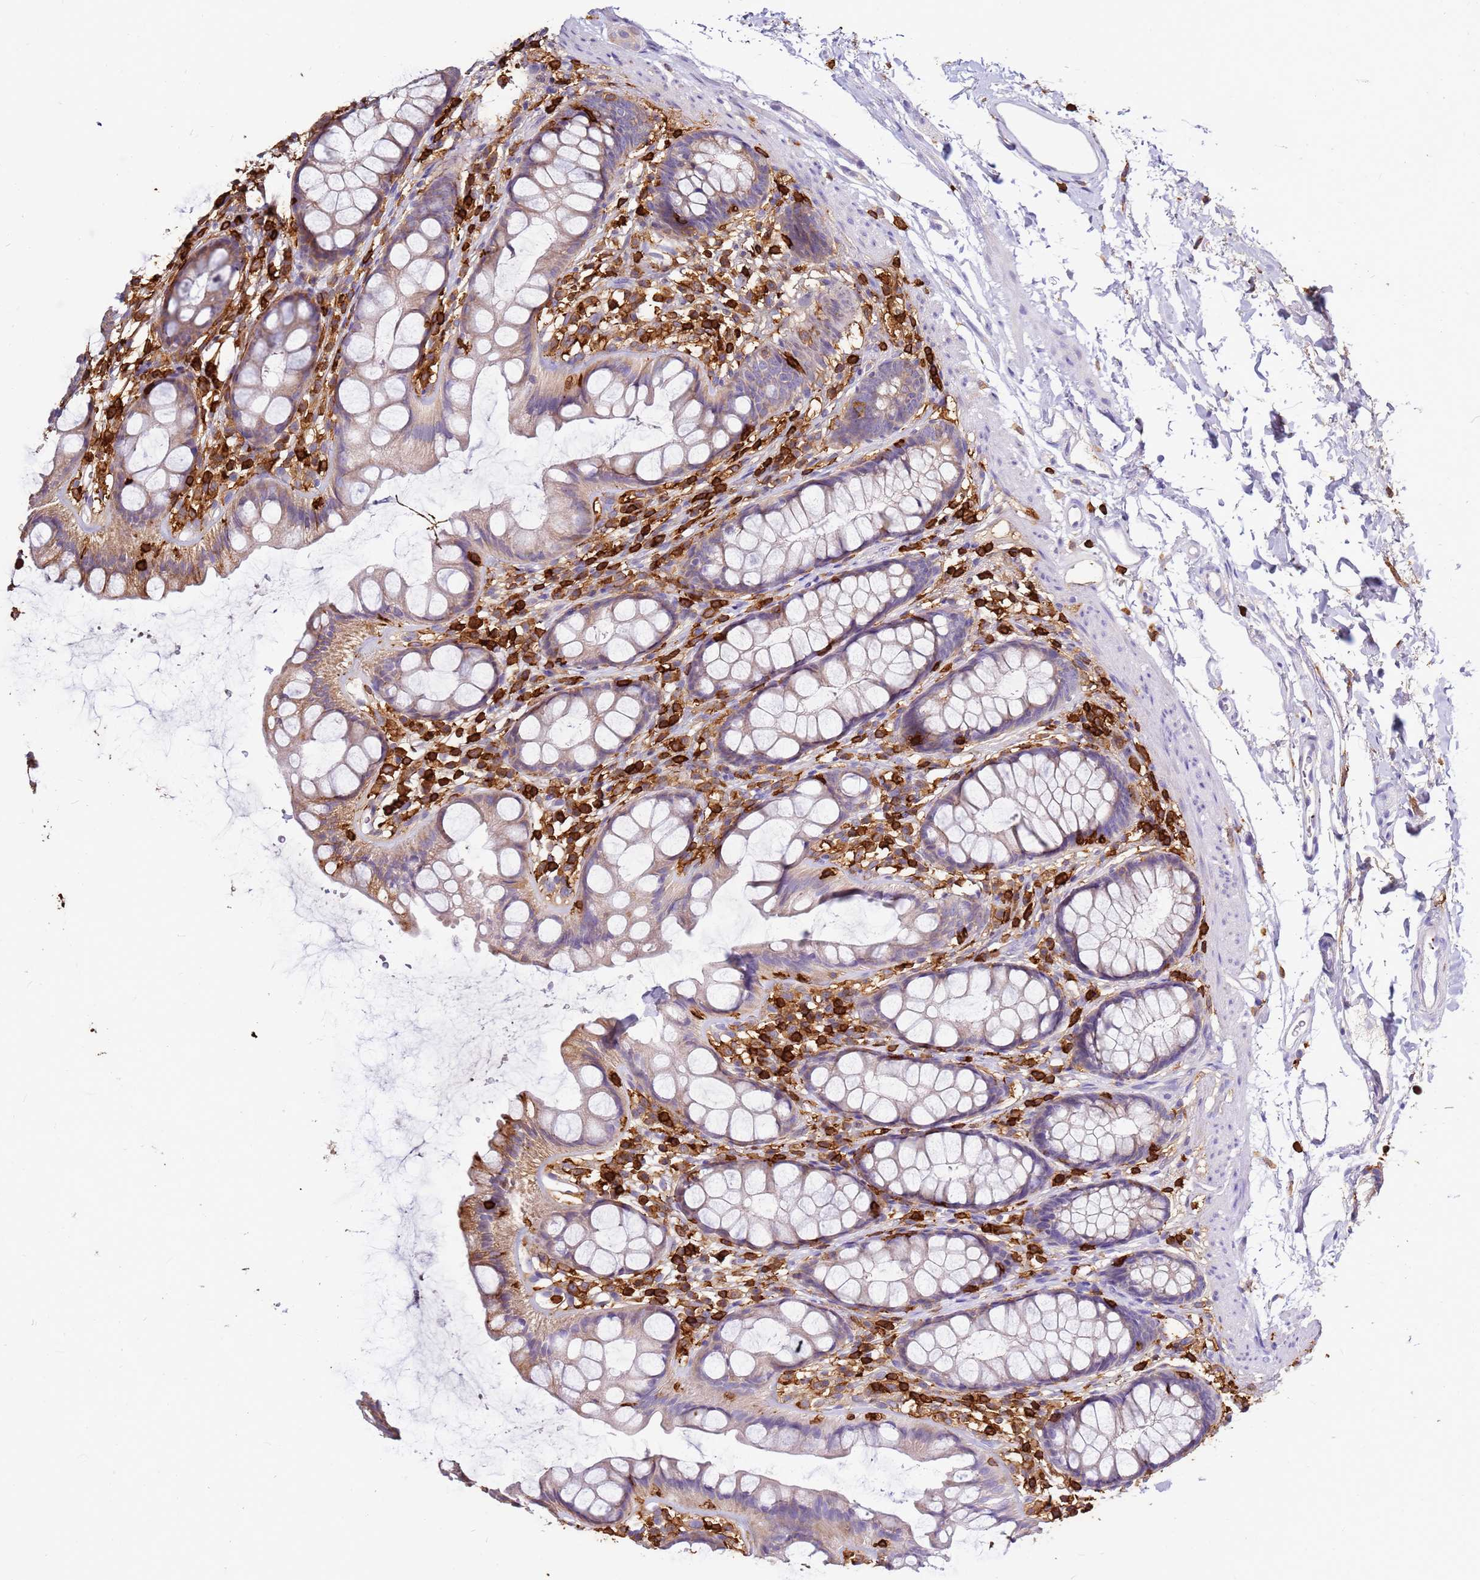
{"staining": {"intensity": "weak", "quantity": "25%-75%", "location": "cytoplasmic/membranous"}, "tissue": "rectum", "cell_type": "Glandular cells", "image_type": "normal", "snomed": [{"axis": "morphology", "description": "Normal tissue, NOS"}, {"axis": "topography", "description": "Rectum"}], "caption": "Rectum stained with immunohistochemistry (IHC) exhibits weak cytoplasmic/membranous positivity in approximately 25%-75% of glandular cells.", "gene": "CORO1A", "patient": {"sex": "female", "age": 65}}